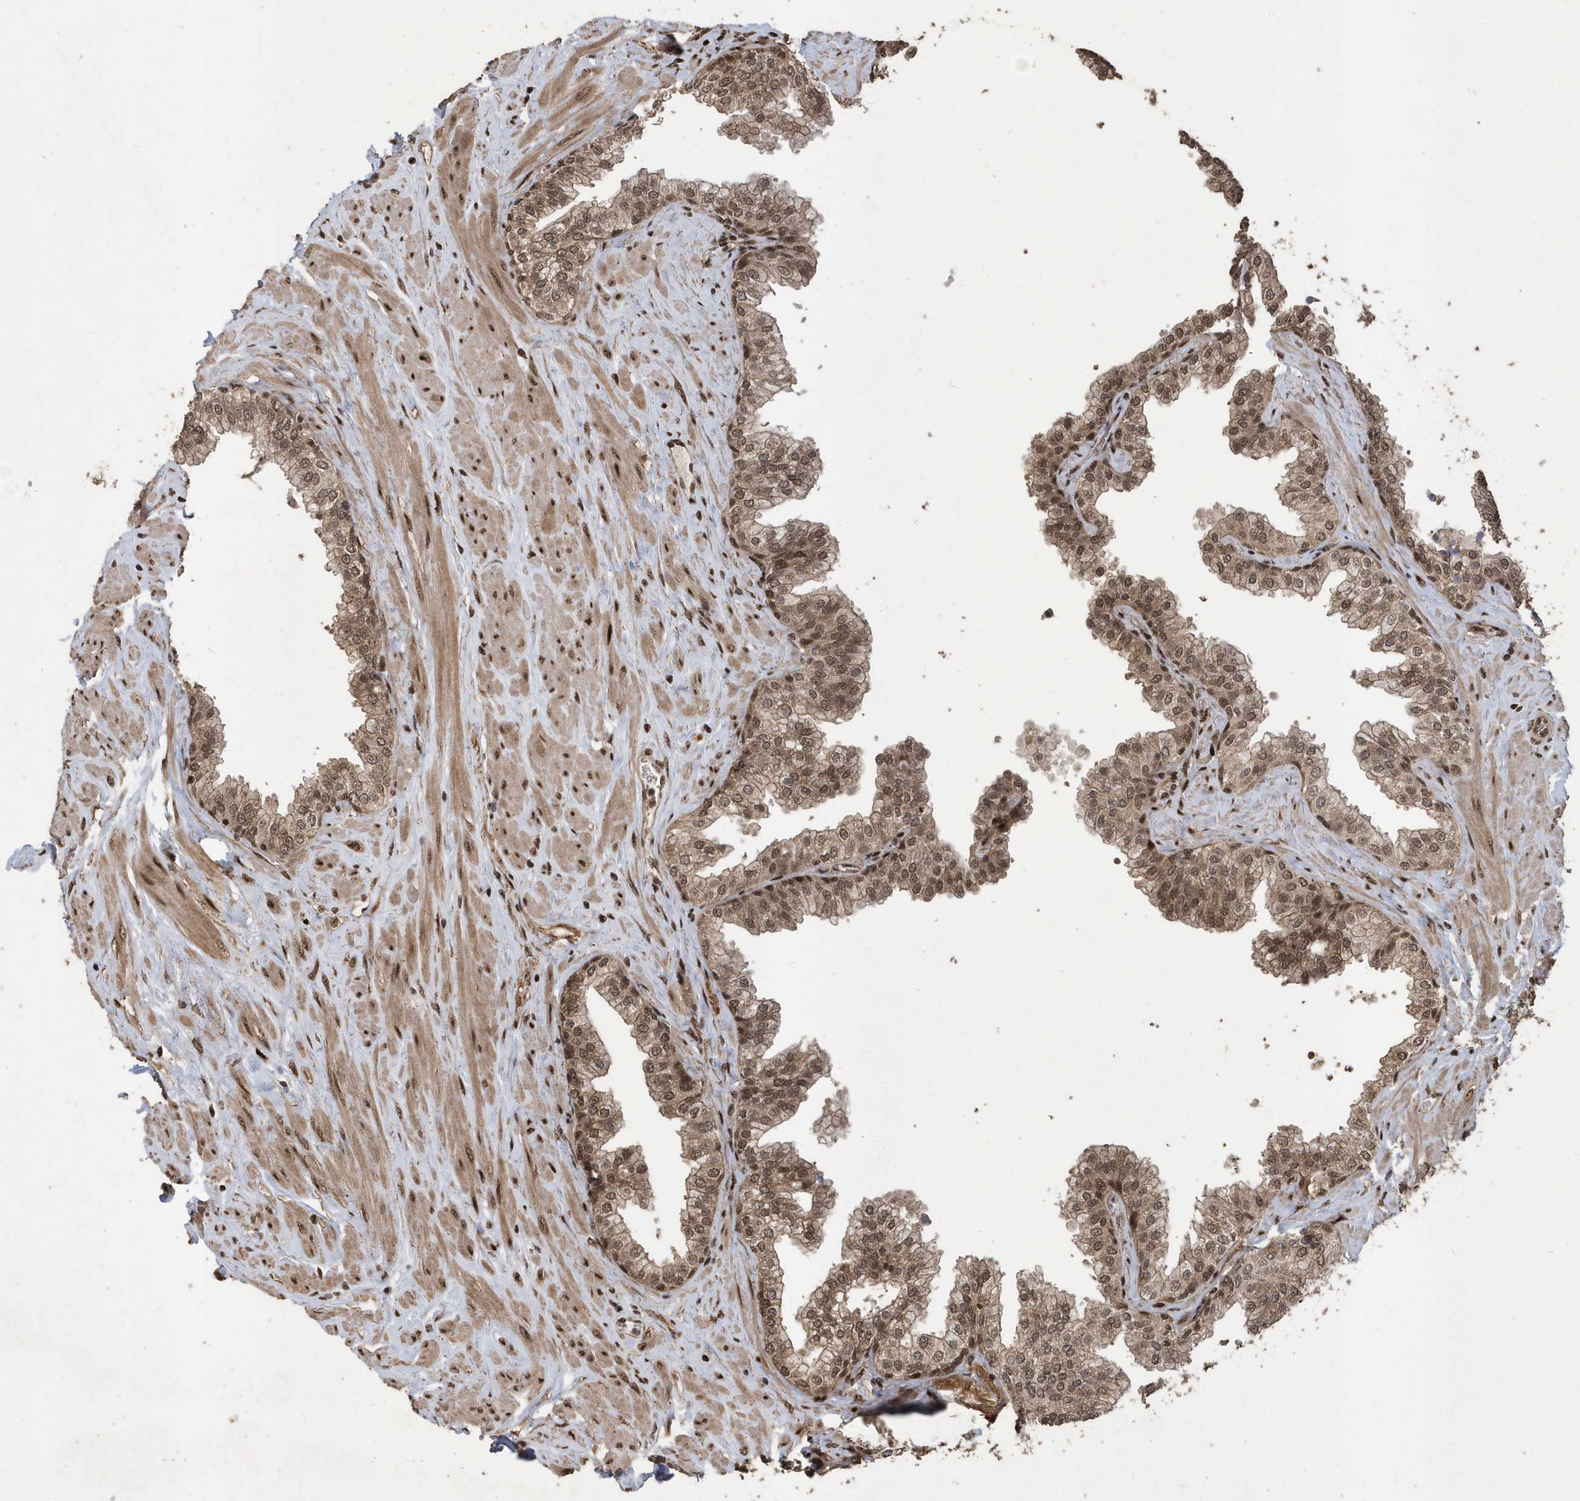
{"staining": {"intensity": "moderate", "quantity": ">75%", "location": "cytoplasmic/membranous,nuclear"}, "tissue": "prostate", "cell_type": "Glandular cells", "image_type": "normal", "snomed": [{"axis": "morphology", "description": "Normal tissue, NOS"}, {"axis": "morphology", "description": "Urothelial carcinoma, Low grade"}, {"axis": "topography", "description": "Urinary bladder"}, {"axis": "topography", "description": "Prostate"}], "caption": "This is an image of immunohistochemistry (IHC) staining of benign prostate, which shows moderate positivity in the cytoplasmic/membranous,nuclear of glandular cells.", "gene": "INTS12", "patient": {"sex": "male", "age": 60}}